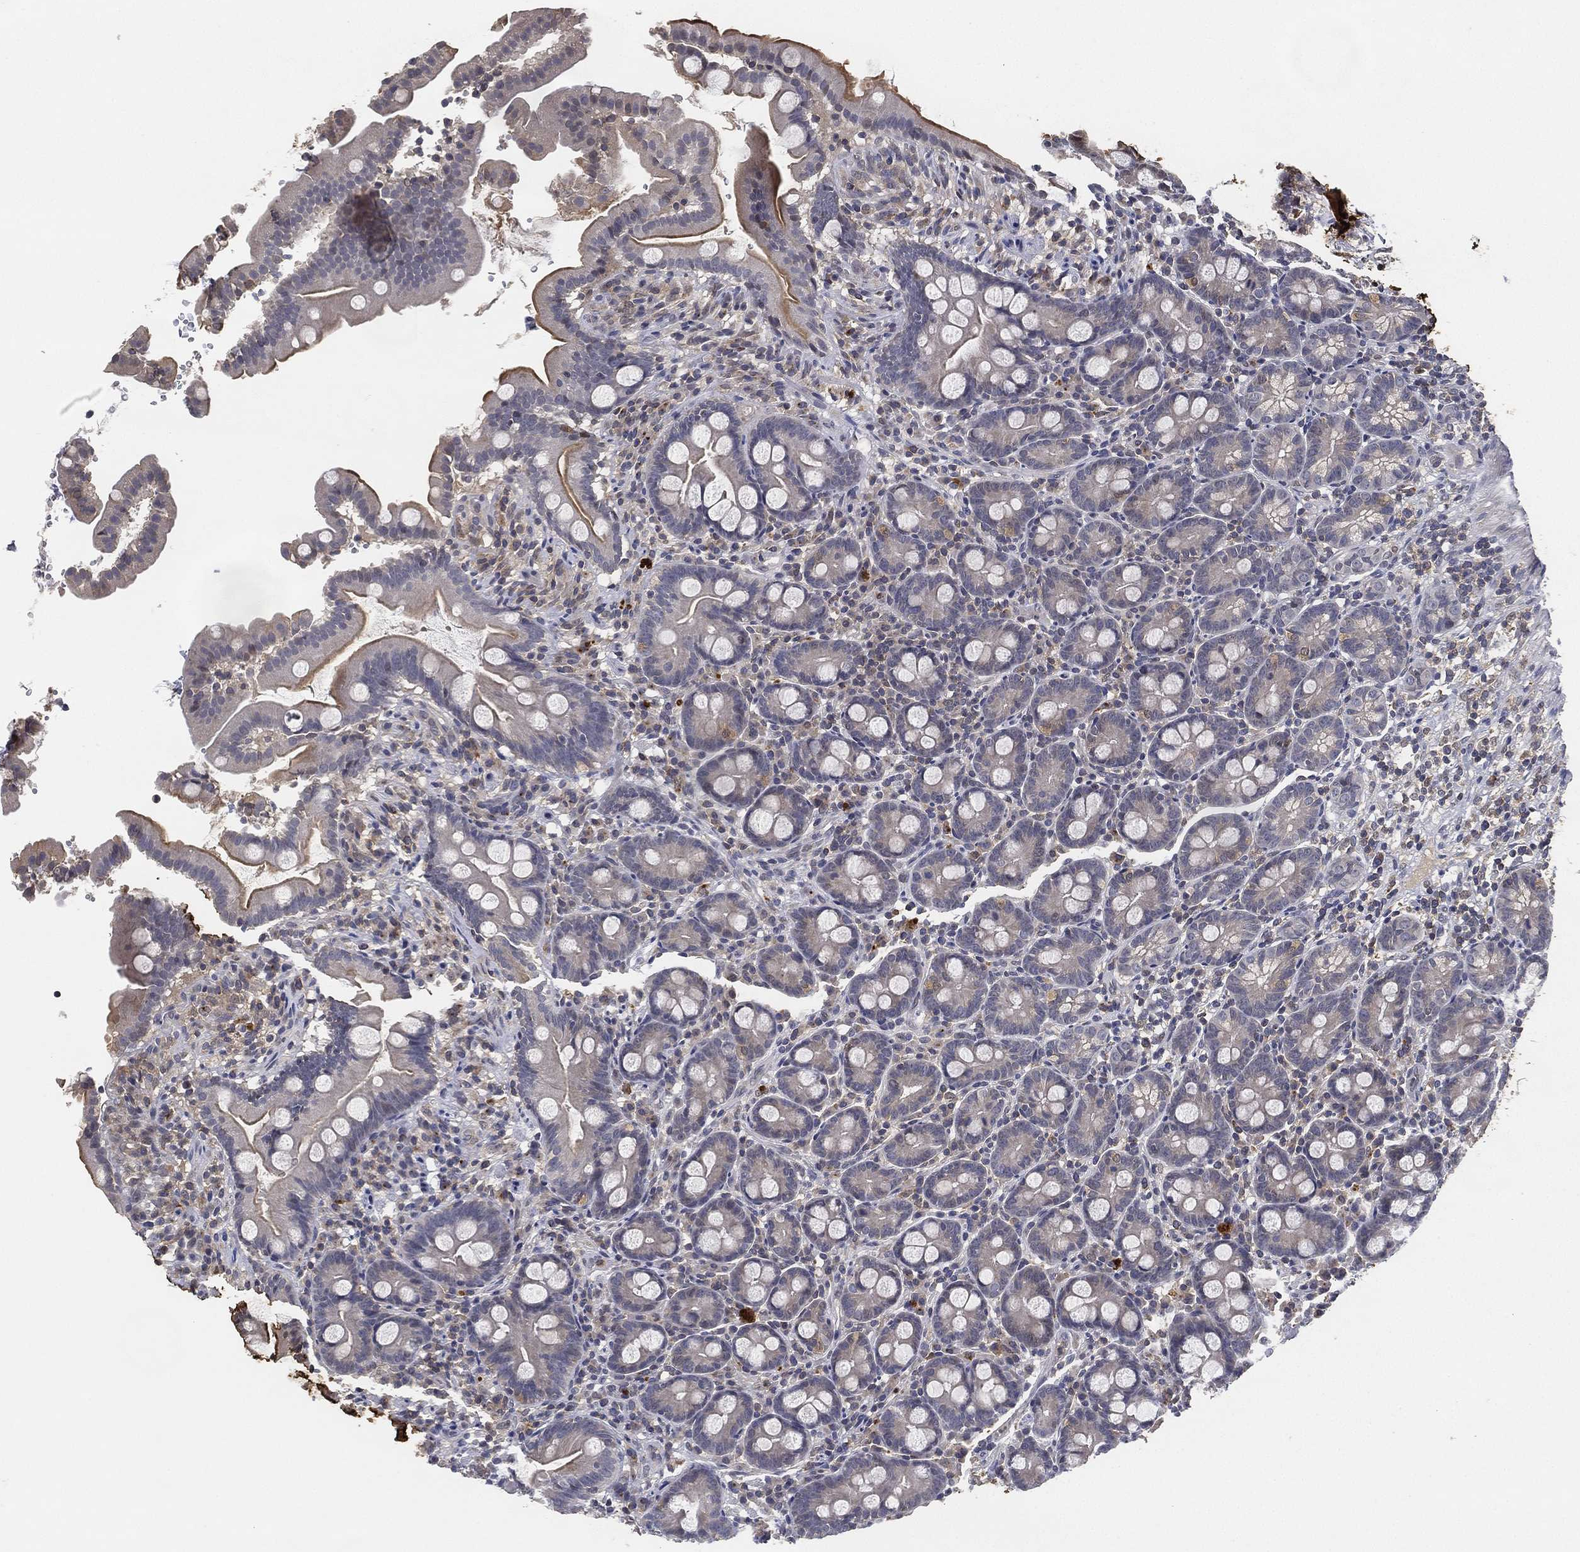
{"staining": {"intensity": "moderate", "quantity": "25%-75%", "location": "cytoplasmic/membranous"}, "tissue": "small intestine", "cell_type": "Glandular cells", "image_type": "normal", "snomed": [{"axis": "morphology", "description": "Normal tissue, NOS"}, {"axis": "topography", "description": "Small intestine"}], "caption": "Glandular cells demonstrate moderate cytoplasmic/membranous expression in about 25%-75% of cells in normal small intestine. (DAB (3,3'-diaminobenzidine) IHC, brown staining for protein, blue staining for nuclei).", "gene": "CFAP251", "patient": {"sex": "female", "age": 44}}